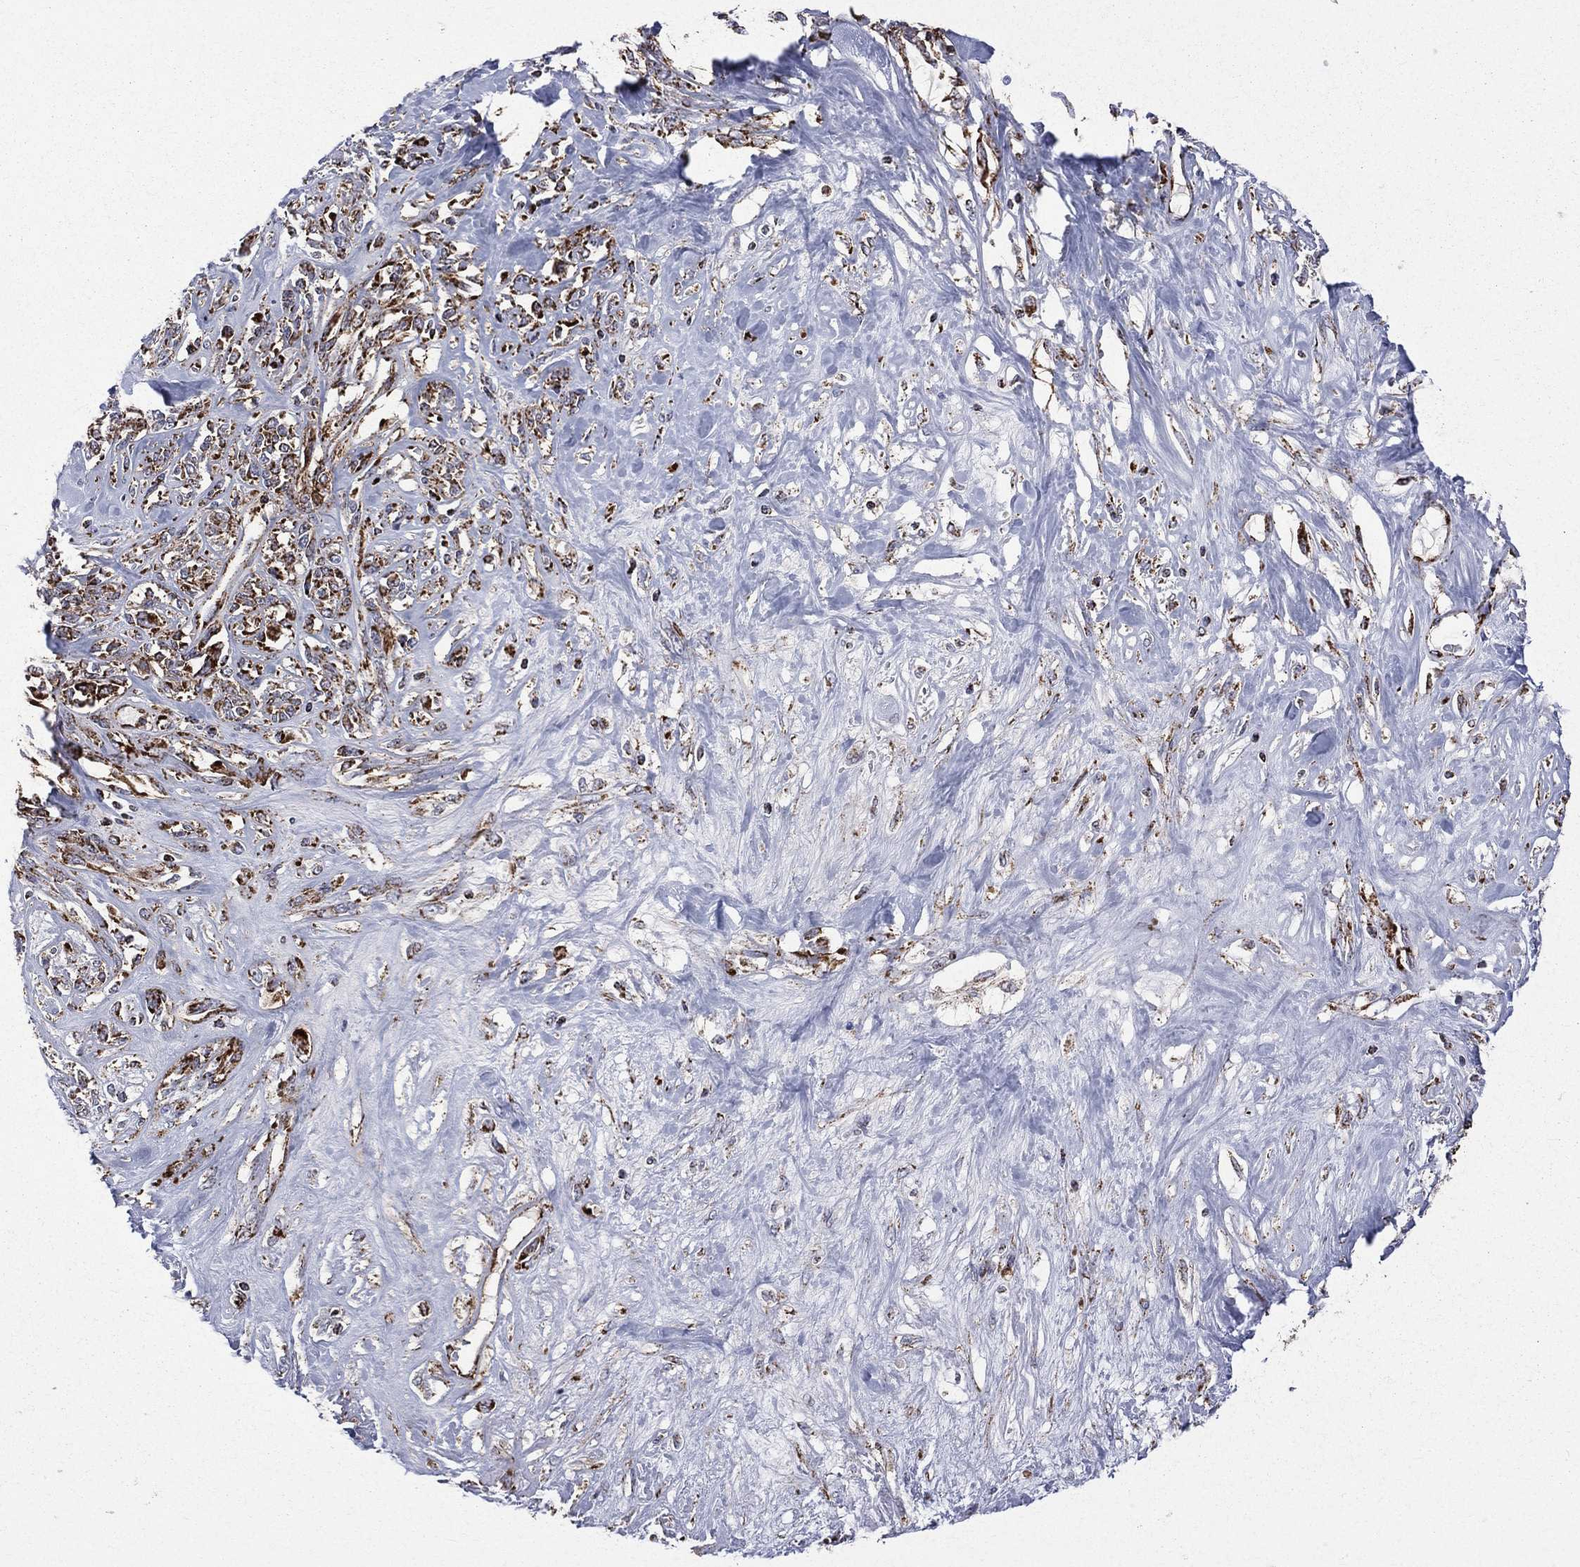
{"staining": {"intensity": "strong", "quantity": ">75%", "location": "cytoplasmic/membranous"}, "tissue": "melanoma", "cell_type": "Tumor cells", "image_type": "cancer", "snomed": [{"axis": "morphology", "description": "Malignant melanoma, NOS"}, {"axis": "topography", "description": "Skin"}], "caption": "Human malignant melanoma stained with a brown dye exhibits strong cytoplasmic/membranous positive positivity in about >75% of tumor cells.", "gene": "GOT2", "patient": {"sex": "female", "age": 91}}